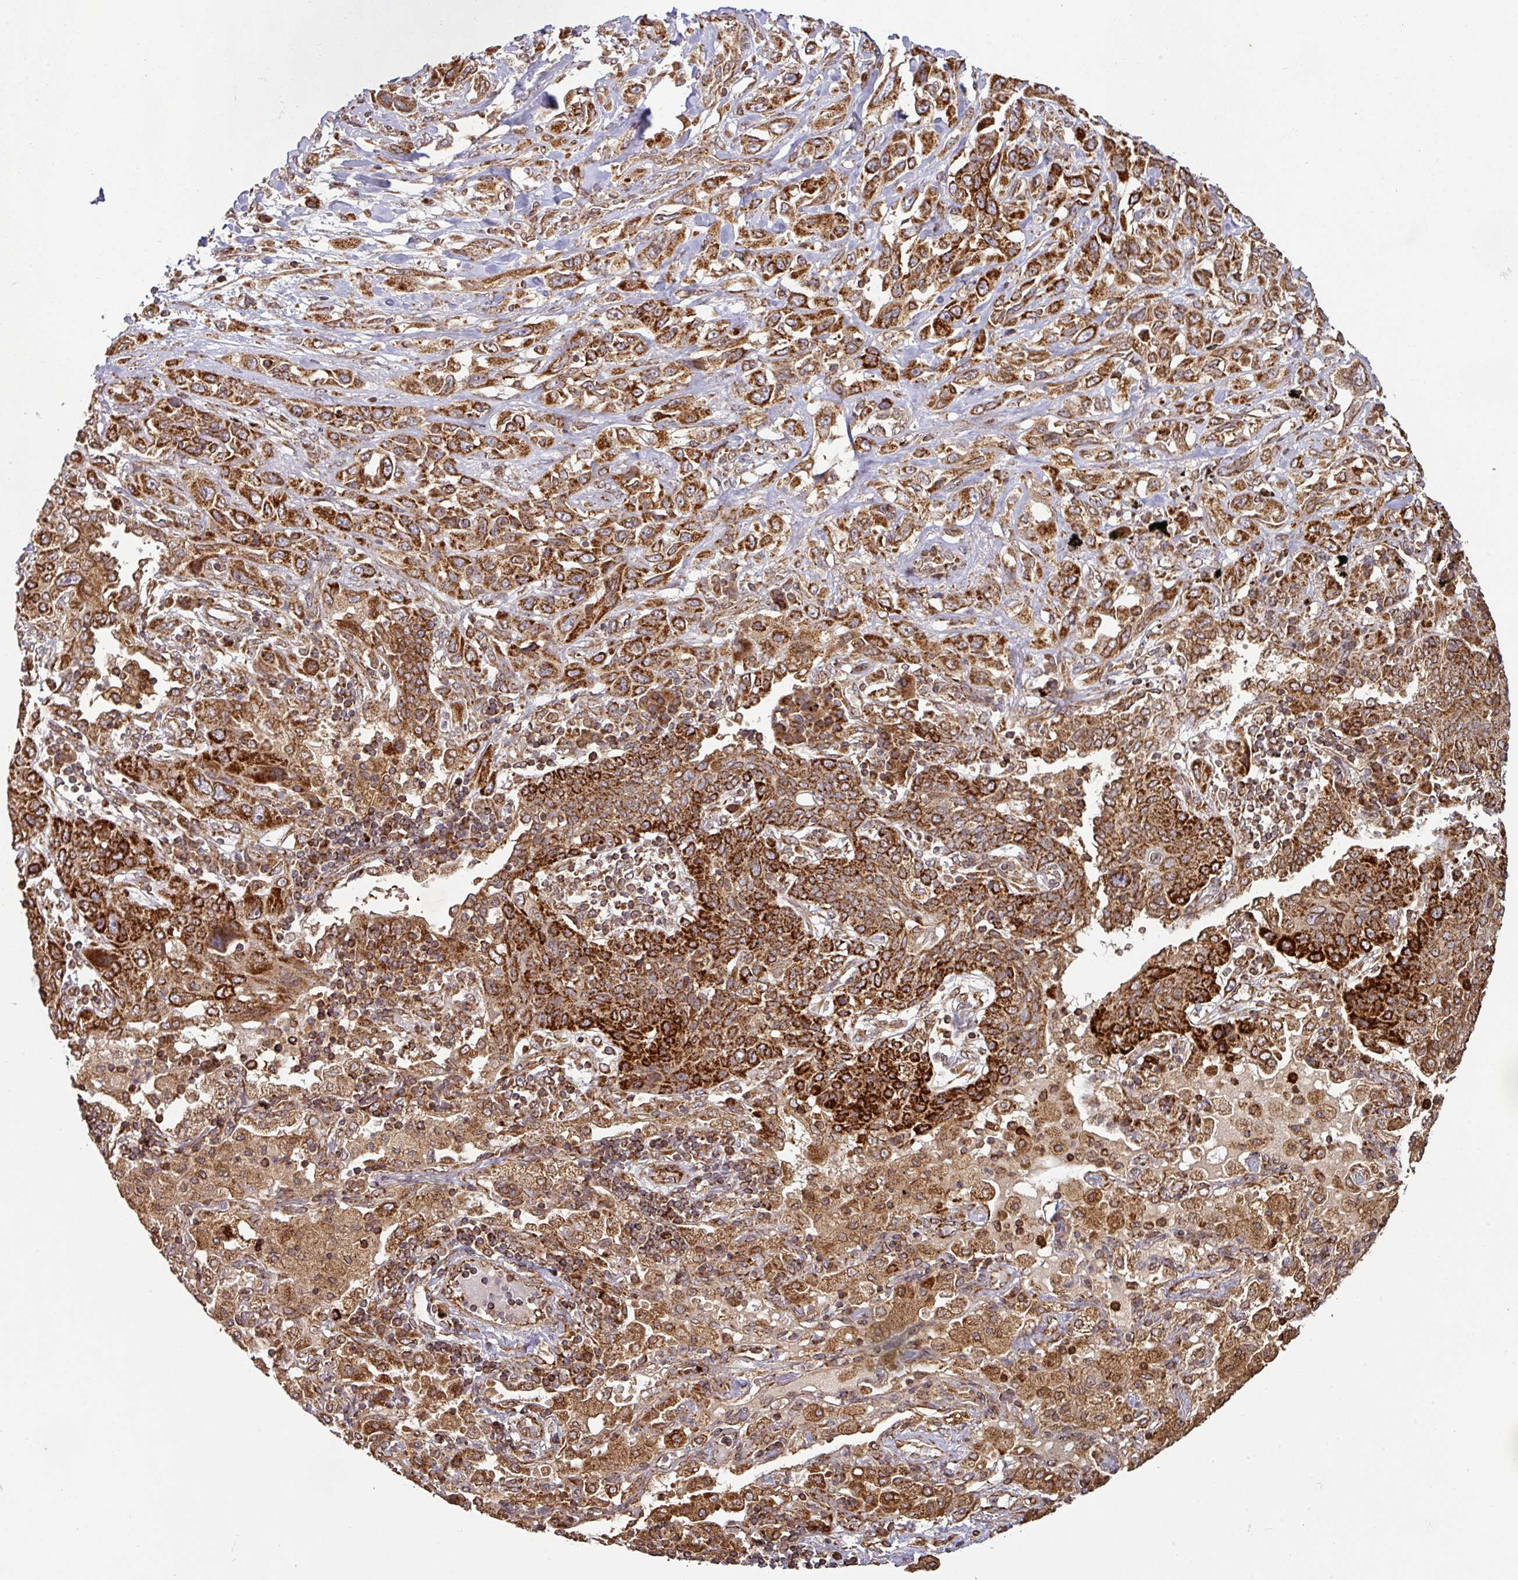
{"staining": {"intensity": "strong", "quantity": ">75%", "location": "cytoplasmic/membranous"}, "tissue": "lung cancer", "cell_type": "Tumor cells", "image_type": "cancer", "snomed": [{"axis": "morphology", "description": "Squamous cell carcinoma, NOS"}, {"axis": "topography", "description": "Lung"}], "caption": "The micrograph exhibits immunohistochemical staining of lung cancer (squamous cell carcinoma). There is strong cytoplasmic/membranous staining is appreciated in approximately >75% of tumor cells.", "gene": "TRAP1", "patient": {"sex": "female", "age": 70}}